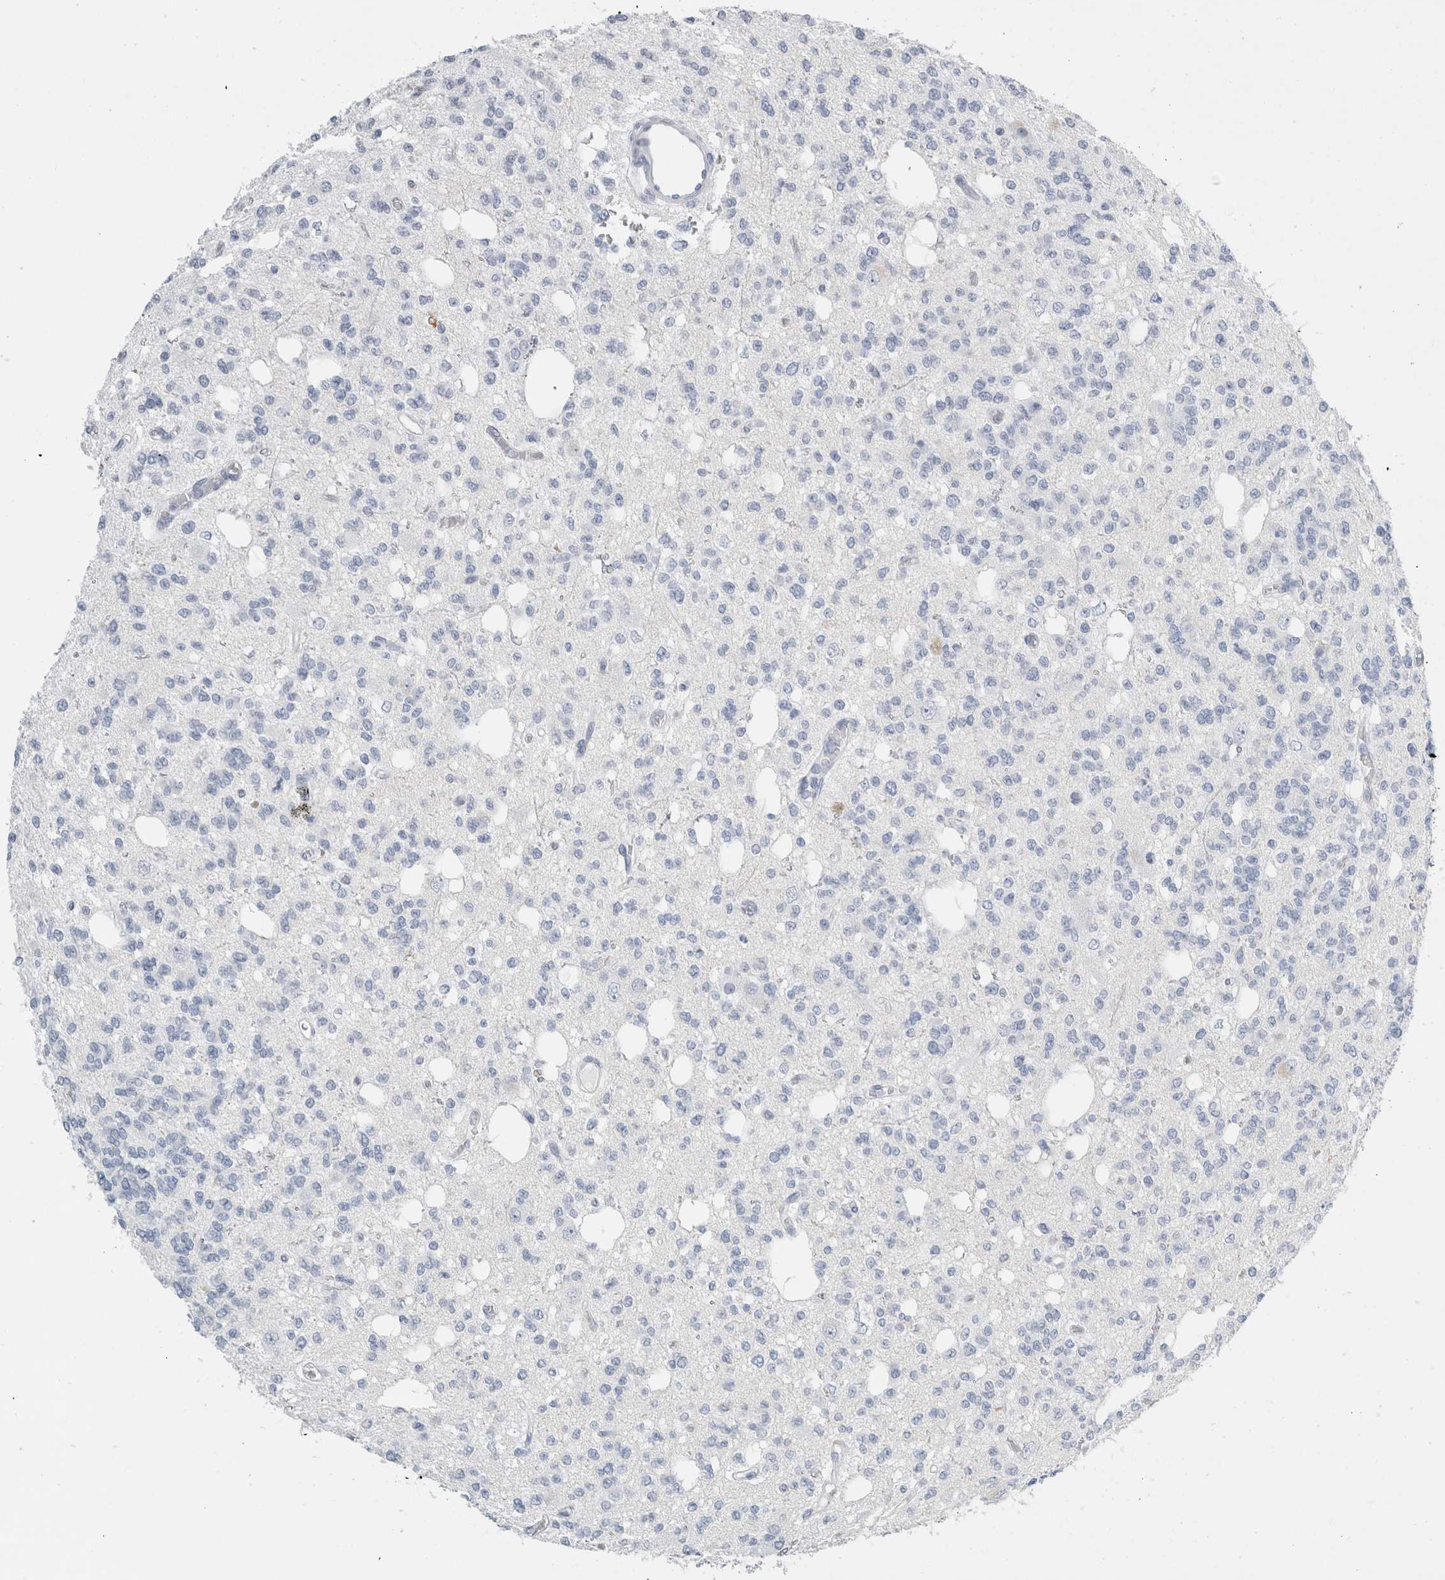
{"staining": {"intensity": "negative", "quantity": "none", "location": "none"}, "tissue": "glioma", "cell_type": "Tumor cells", "image_type": "cancer", "snomed": [{"axis": "morphology", "description": "Glioma, malignant, Low grade"}, {"axis": "topography", "description": "Brain"}], "caption": "IHC image of human glioma stained for a protein (brown), which exhibits no positivity in tumor cells. (Immunohistochemistry (ihc), brightfield microscopy, high magnification).", "gene": "RPH3AL", "patient": {"sex": "male", "age": 38}}